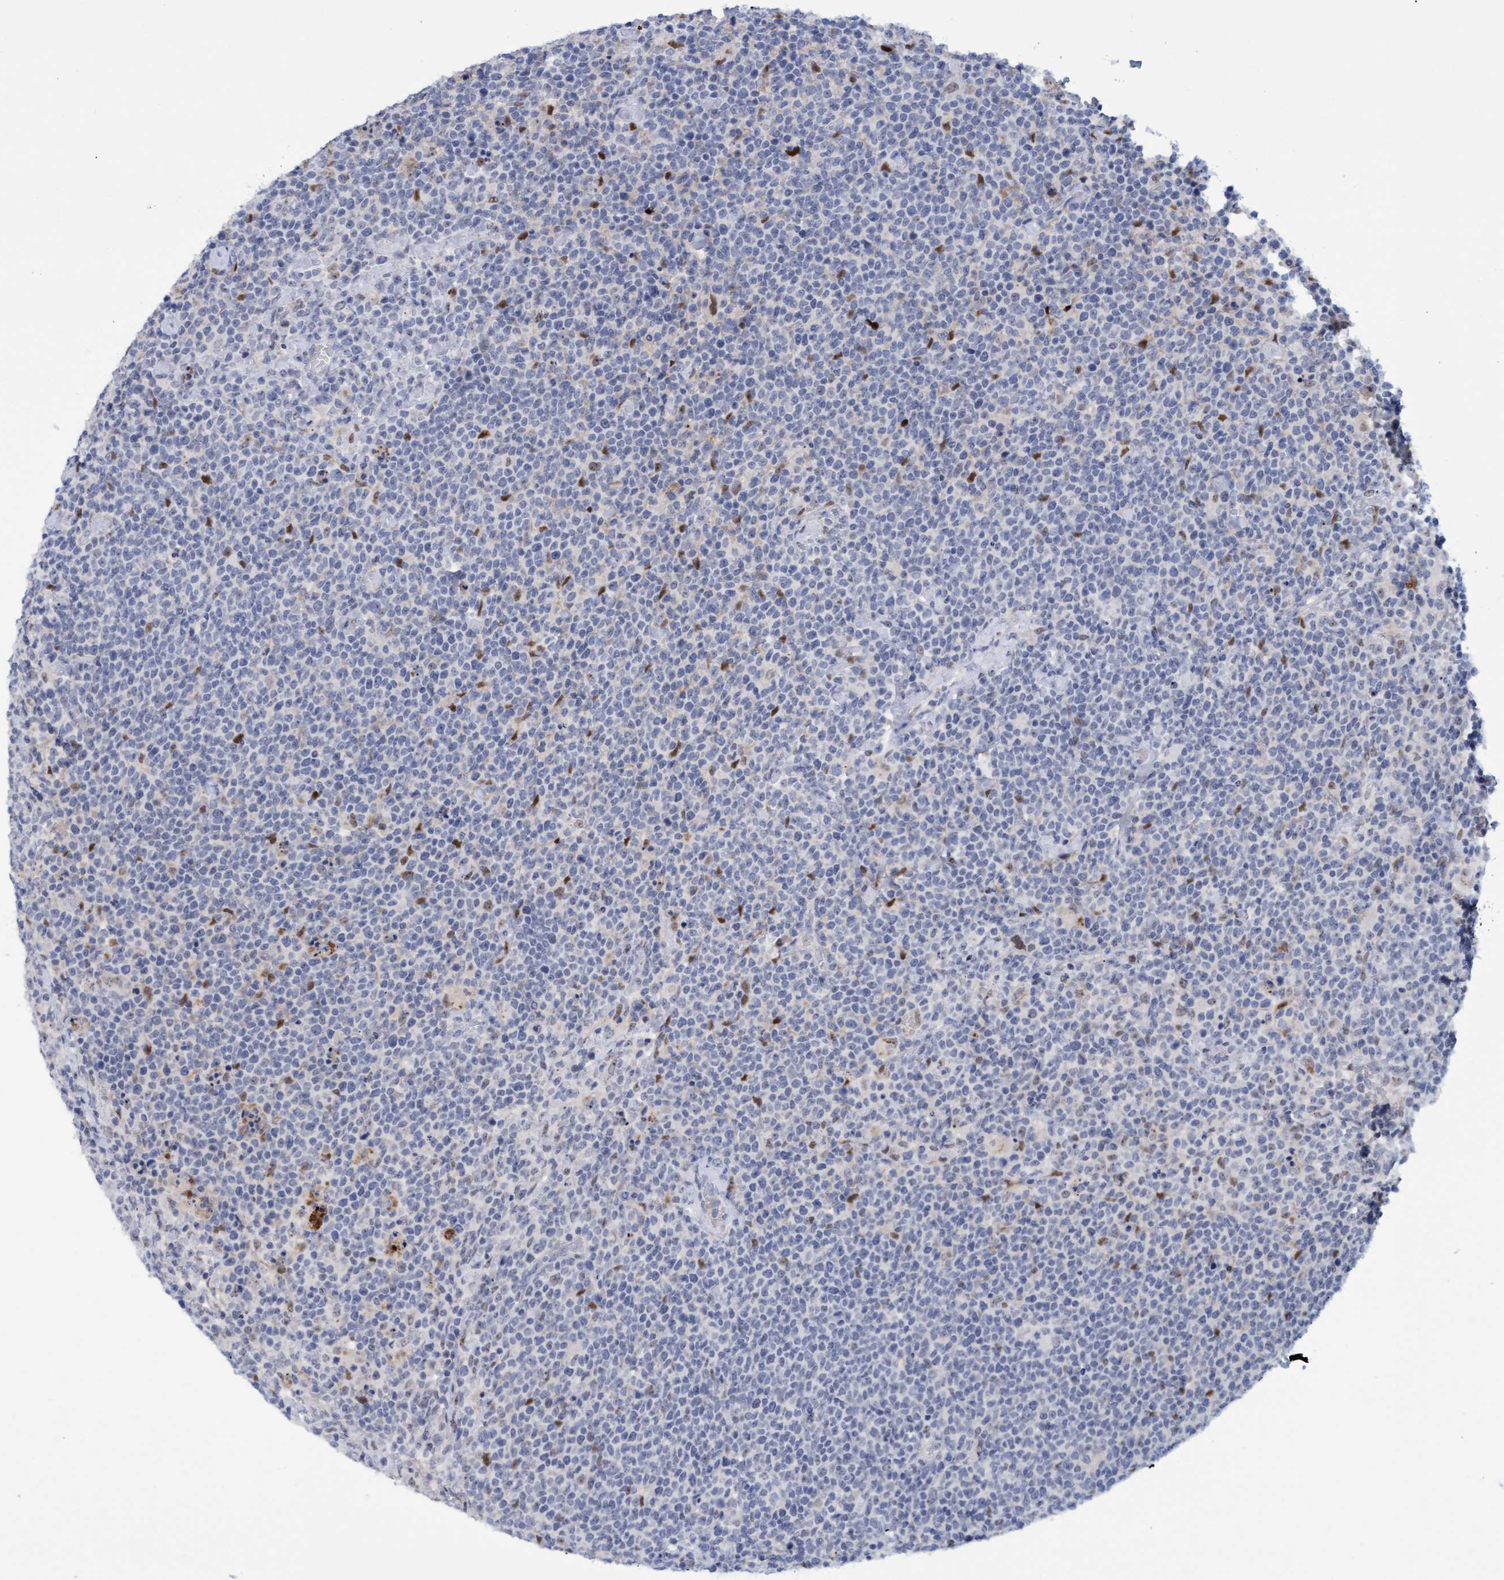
{"staining": {"intensity": "negative", "quantity": "none", "location": "none"}, "tissue": "lymphoma", "cell_type": "Tumor cells", "image_type": "cancer", "snomed": [{"axis": "morphology", "description": "Malignant lymphoma, non-Hodgkin's type, High grade"}, {"axis": "topography", "description": "Lymph node"}], "caption": "Immunohistochemistry of lymphoma displays no expression in tumor cells.", "gene": "PINX1", "patient": {"sex": "male", "age": 61}}